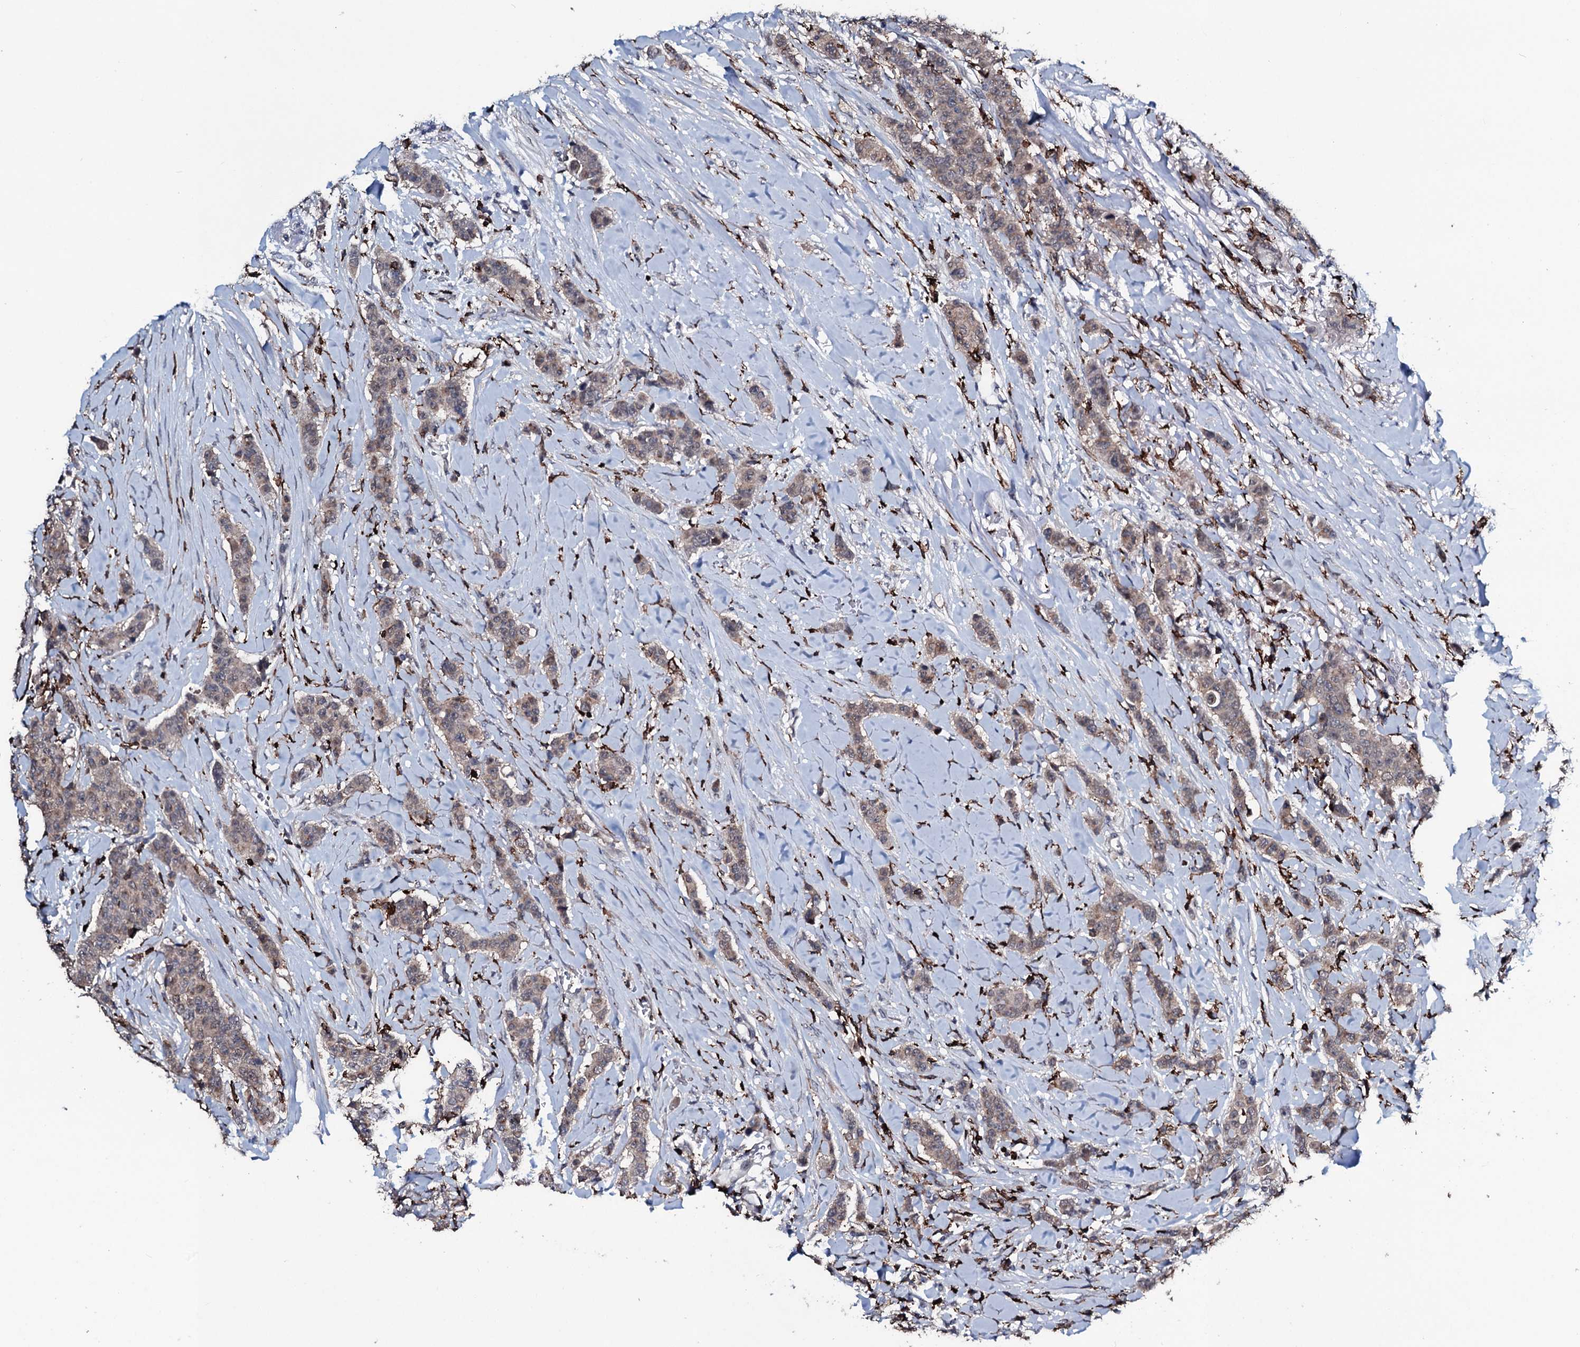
{"staining": {"intensity": "weak", "quantity": ">75%", "location": "cytoplasmic/membranous"}, "tissue": "breast cancer", "cell_type": "Tumor cells", "image_type": "cancer", "snomed": [{"axis": "morphology", "description": "Duct carcinoma"}, {"axis": "topography", "description": "Breast"}], "caption": "A brown stain highlights weak cytoplasmic/membranous expression of a protein in intraductal carcinoma (breast) tumor cells.", "gene": "OGFOD2", "patient": {"sex": "female", "age": 40}}